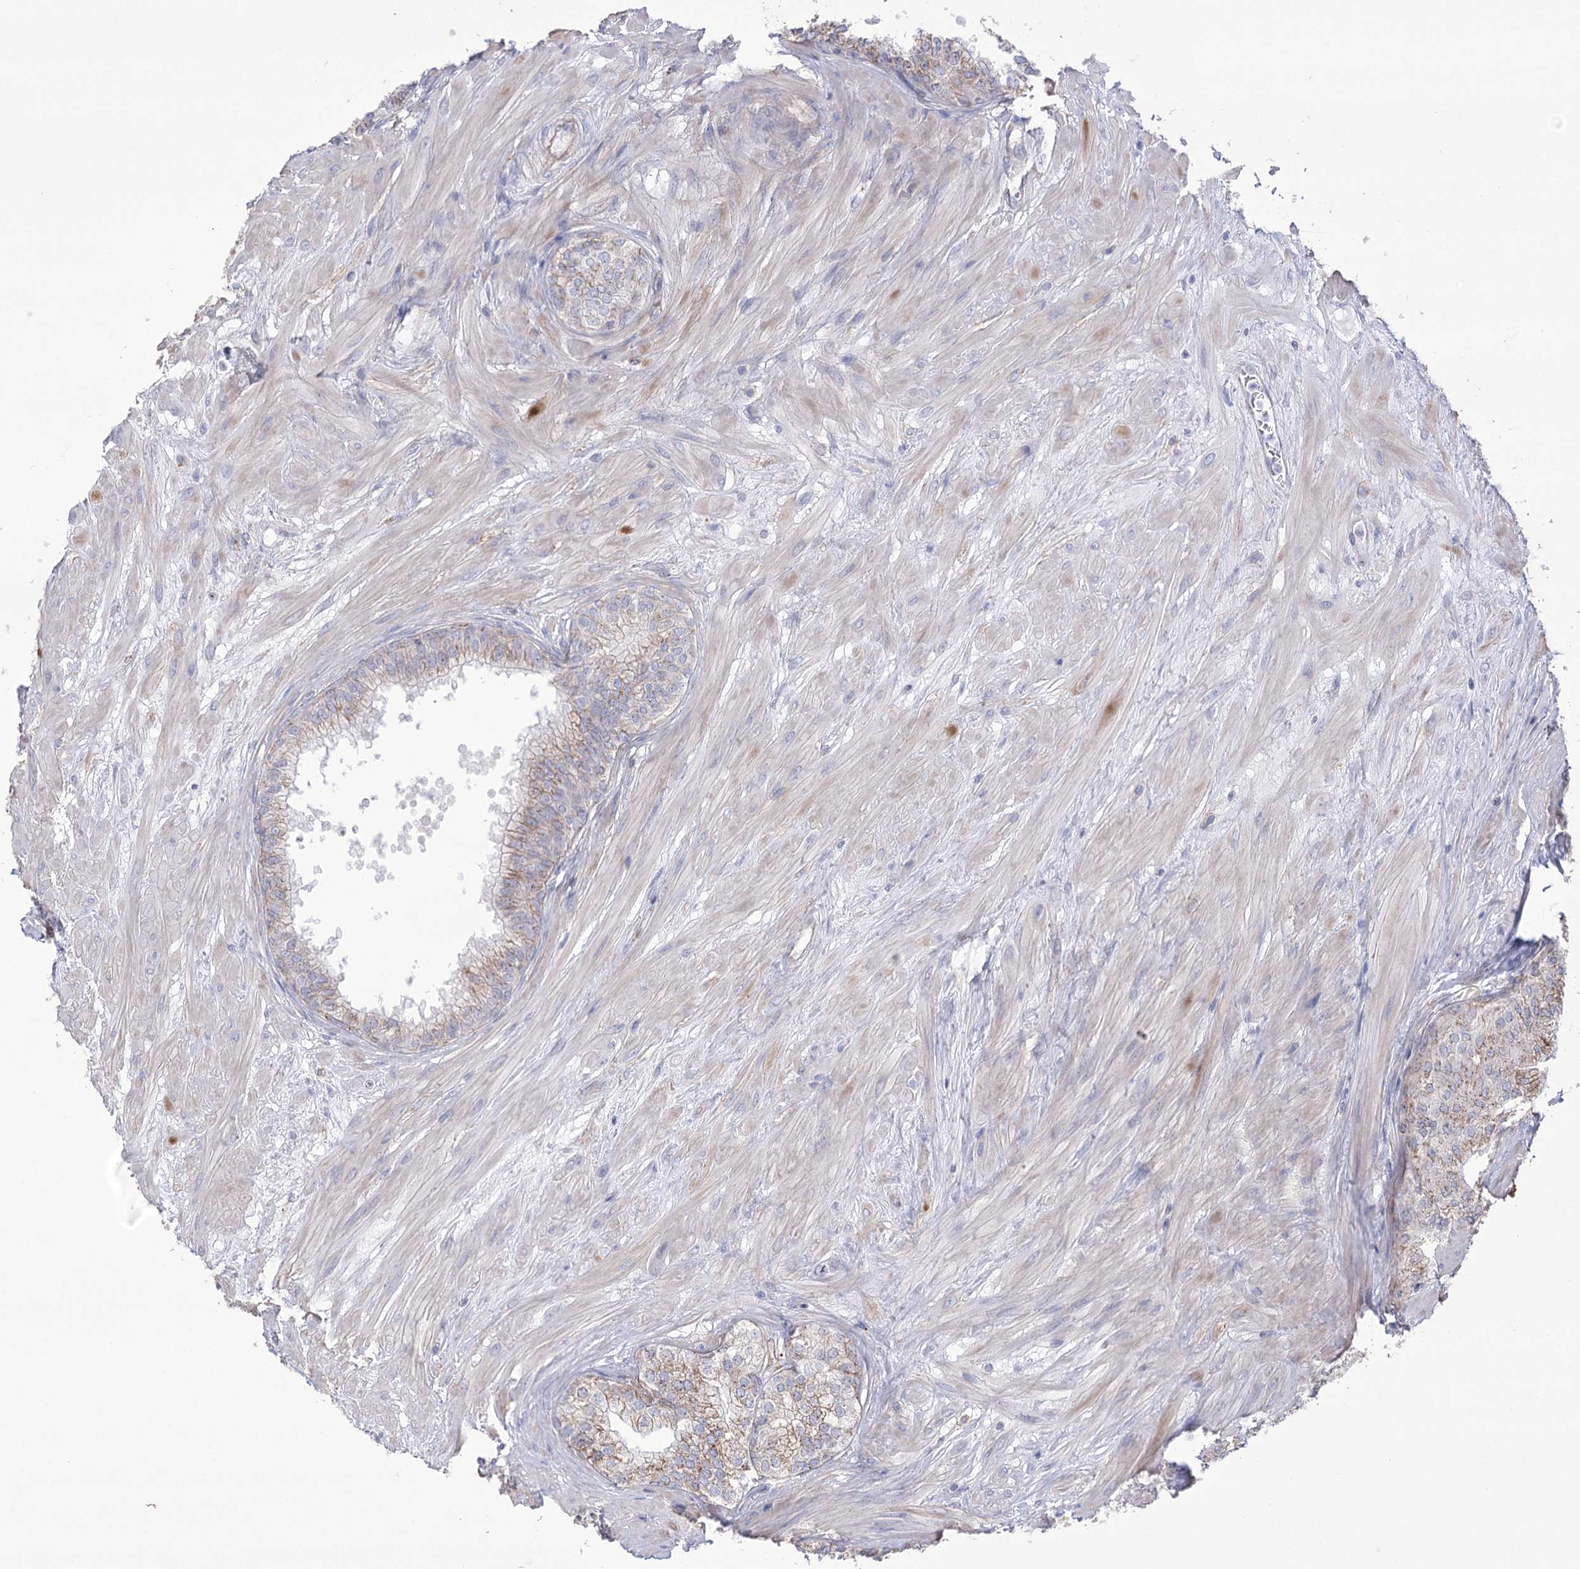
{"staining": {"intensity": "moderate", "quantity": "25%-75%", "location": "cytoplasmic/membranous"}, "tissue": "prostate", "cell_type": "Glandular cells", "image_type": "normal", "snomed": [{"axis": "morphology", "description": "Normal tissue, NOS"}, {"axis": "topography", "description": "Prostate"}], "caption": "An immunohistochemistry image of benign tissue is shown. Protein staining in brown shows moderate cytoplasmic/membranous positivity in prostate within glandular cells.", "gene": "FAM216A", "patient": {"sex": "male", "age": 60}}